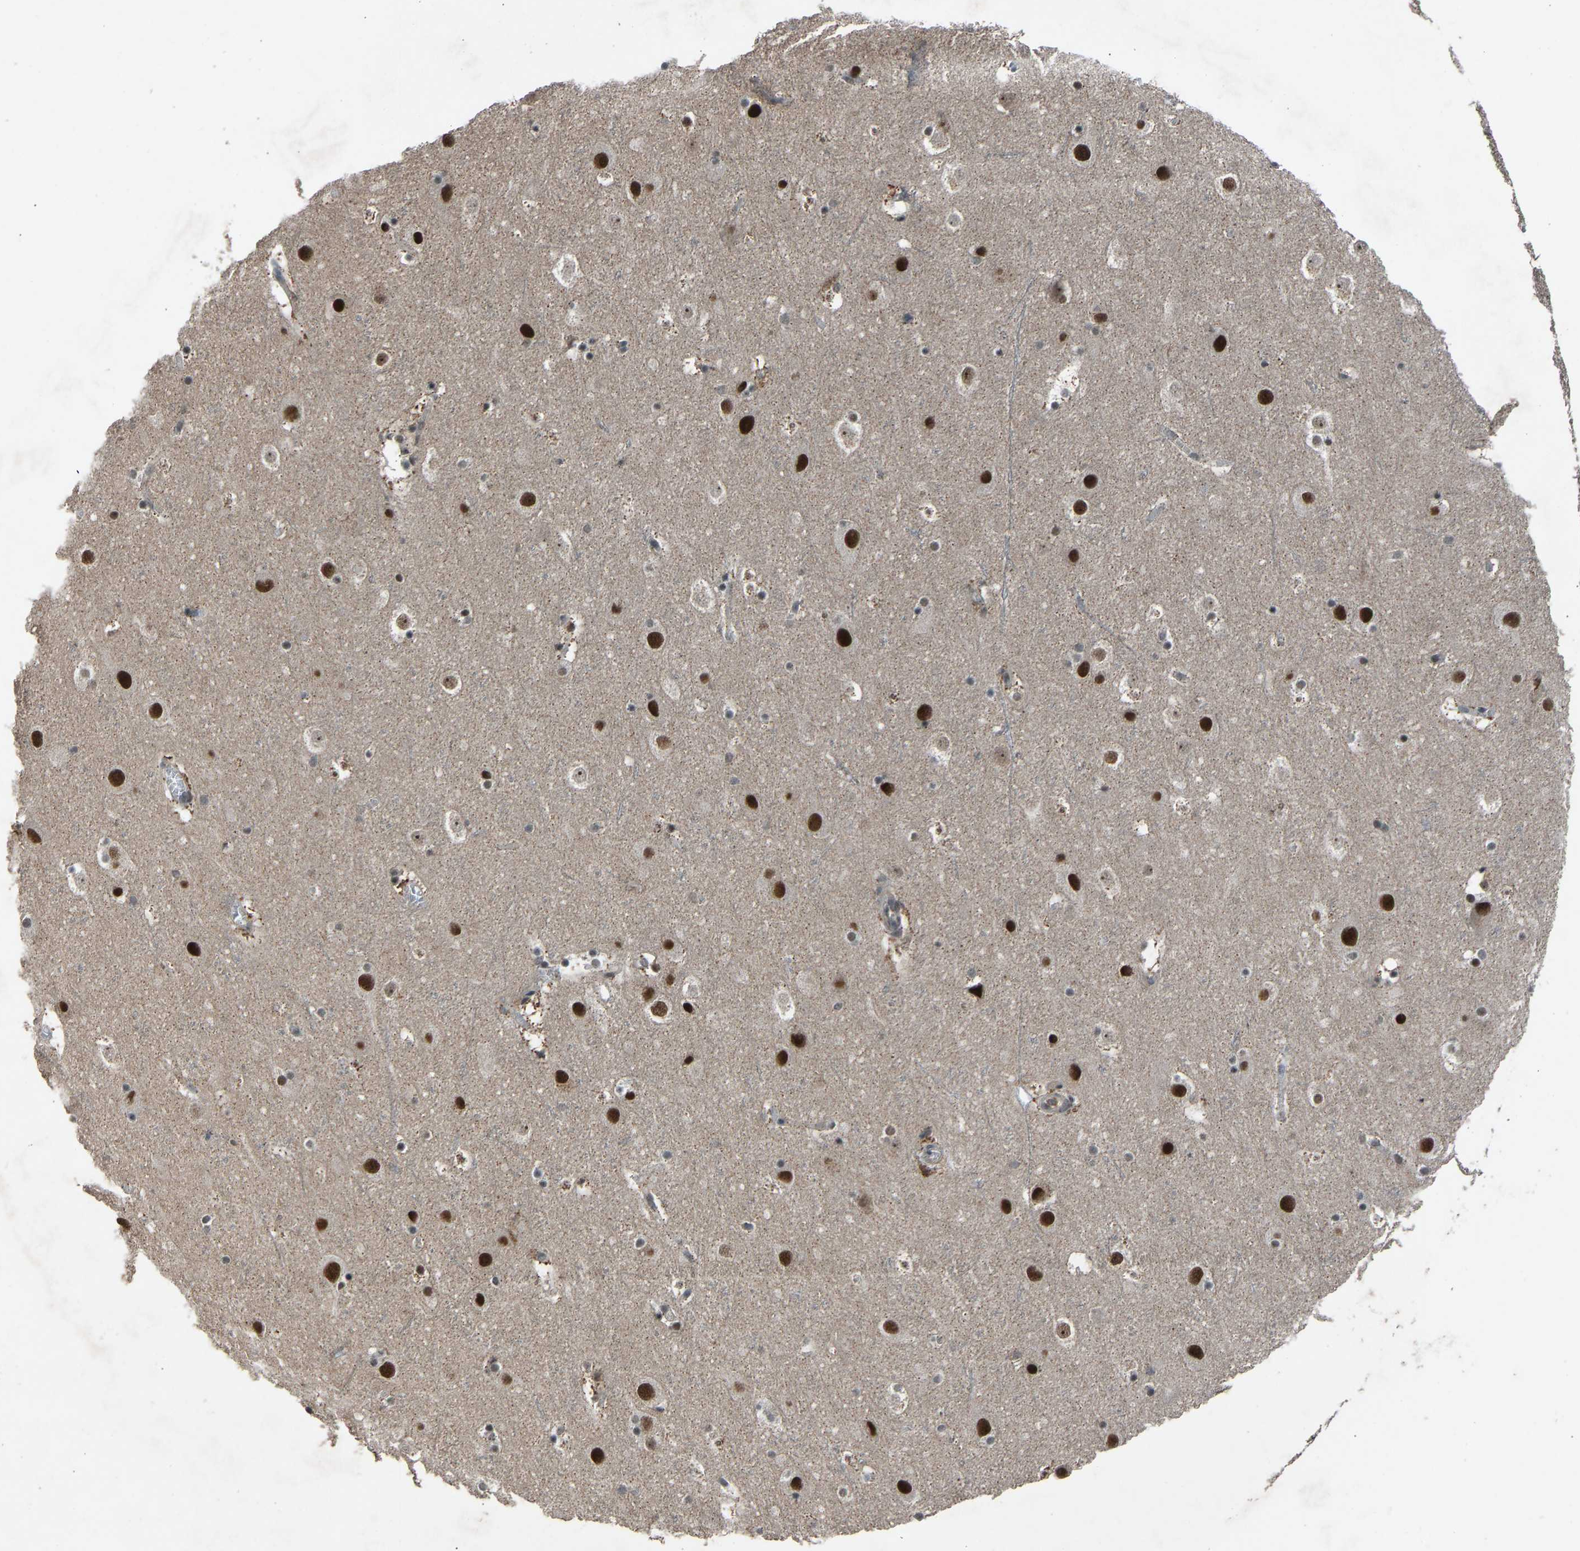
{"staining": {"intensity": "moderate", "quantity": "25%-75%", "location": "cytoplasmic/membranous"}, "tissue": "cerebral cortex", "cell_type": "Endothelial cells", "image_type": "normal", "snomed": [{"axis": "morphology", "description": "Normal tissue, NOS"}, {"axis": "topography", "description": "Cerebral cortex"}], "caption": "Cerebral cortex was stained to show a protein in brown. There is medium levels of moderate cytoplasmic/membranous expression in approximately 25%-75% of endothelial cells. The staining is performed using DAB (3,3'-diaminobenzidine) brown chromogen to label protein expression. The nuclei are counter-stained blue using hematoxylin.", "gene": "SLC43A1", "patient": {"sex": "male", "age": 45}}